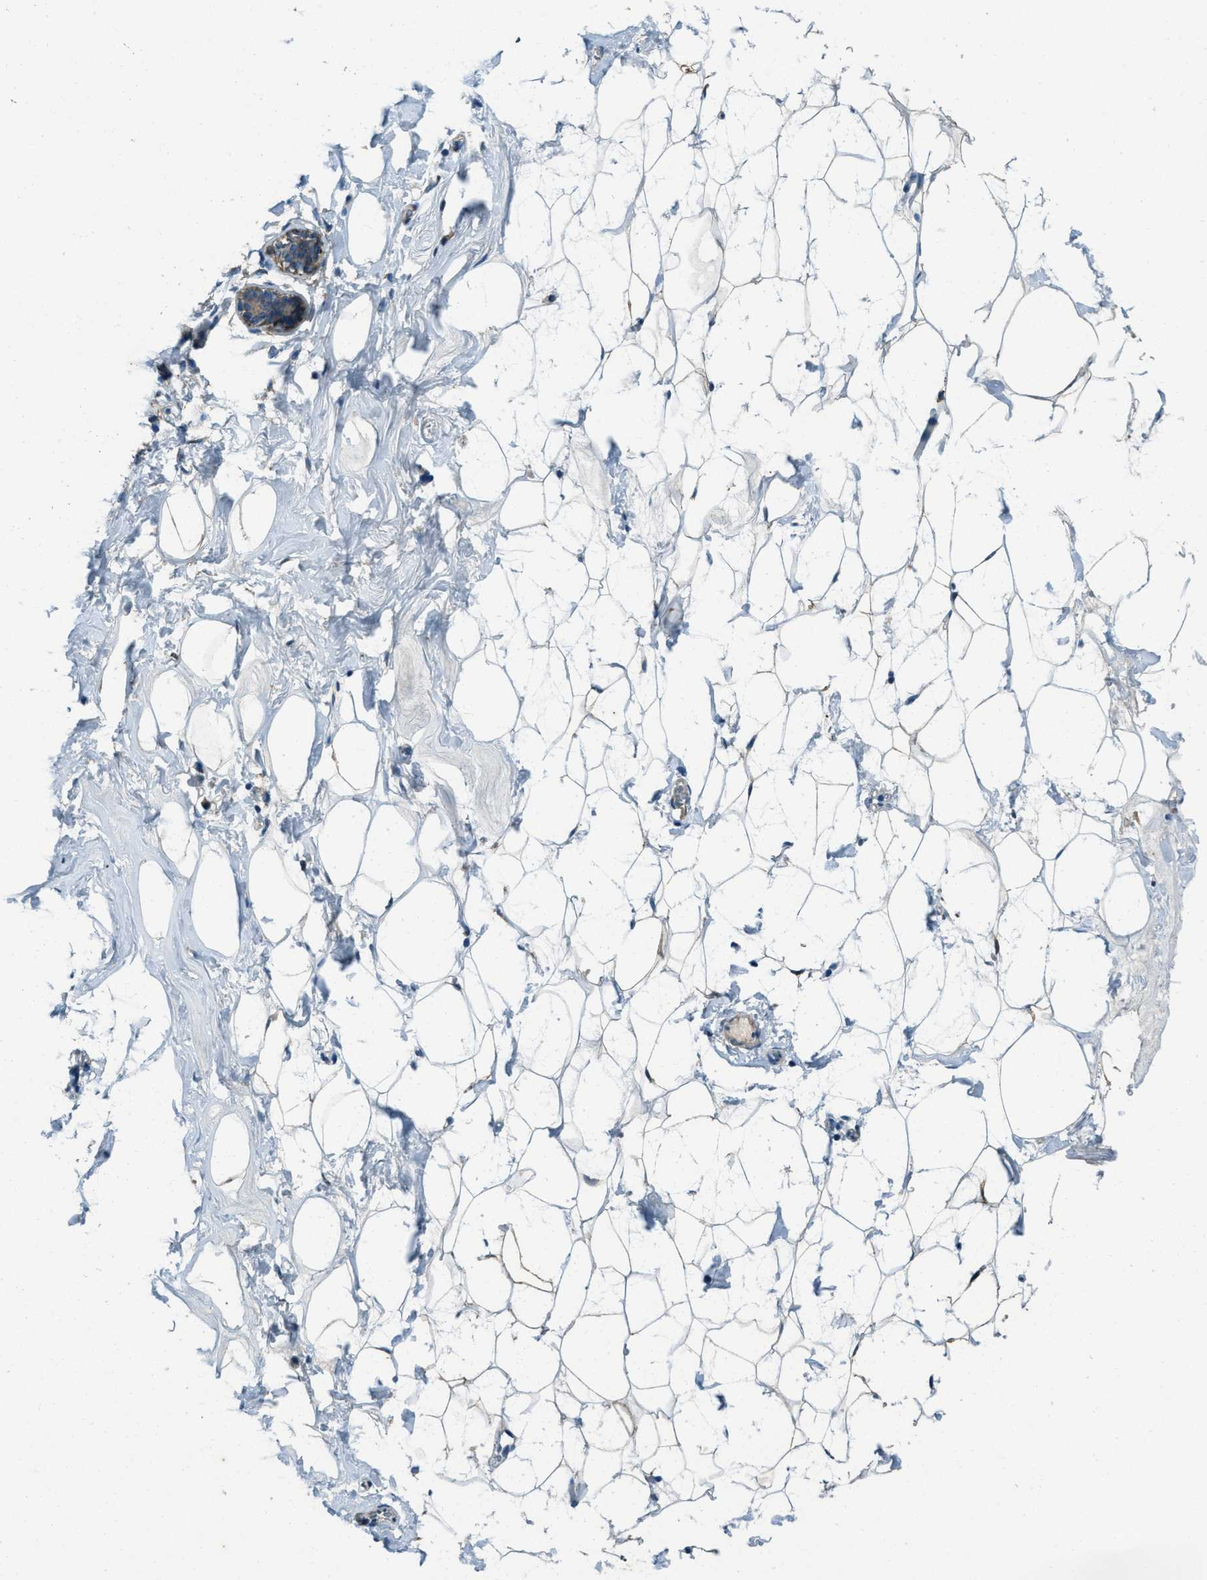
{"staining": {"intensity": "moderate", "quantity": "25%-75%", "location": "cytoplasmic/membranous"}, "tissue": "adipose tissue", "cell_type": "Adipocytes", "image_type": "normal", "snomed": [{"axis": "morphology", "description": "Normal tissue, NOS"}, {"axis": "morphology", "description": "Fibrosis, NOS"}, {"axis": "topography", "description": "Breast"}, {"axis": "topography", "description": "Adipose tissue"}], "caption": "Adipose tissue stained with a brown dye displays moderate cytoplasmic/membranous positive staining in approximately 25%-75% of adipocytes.", "gene": "SVIL", "patient": {"sex": "female", "age": 39}}